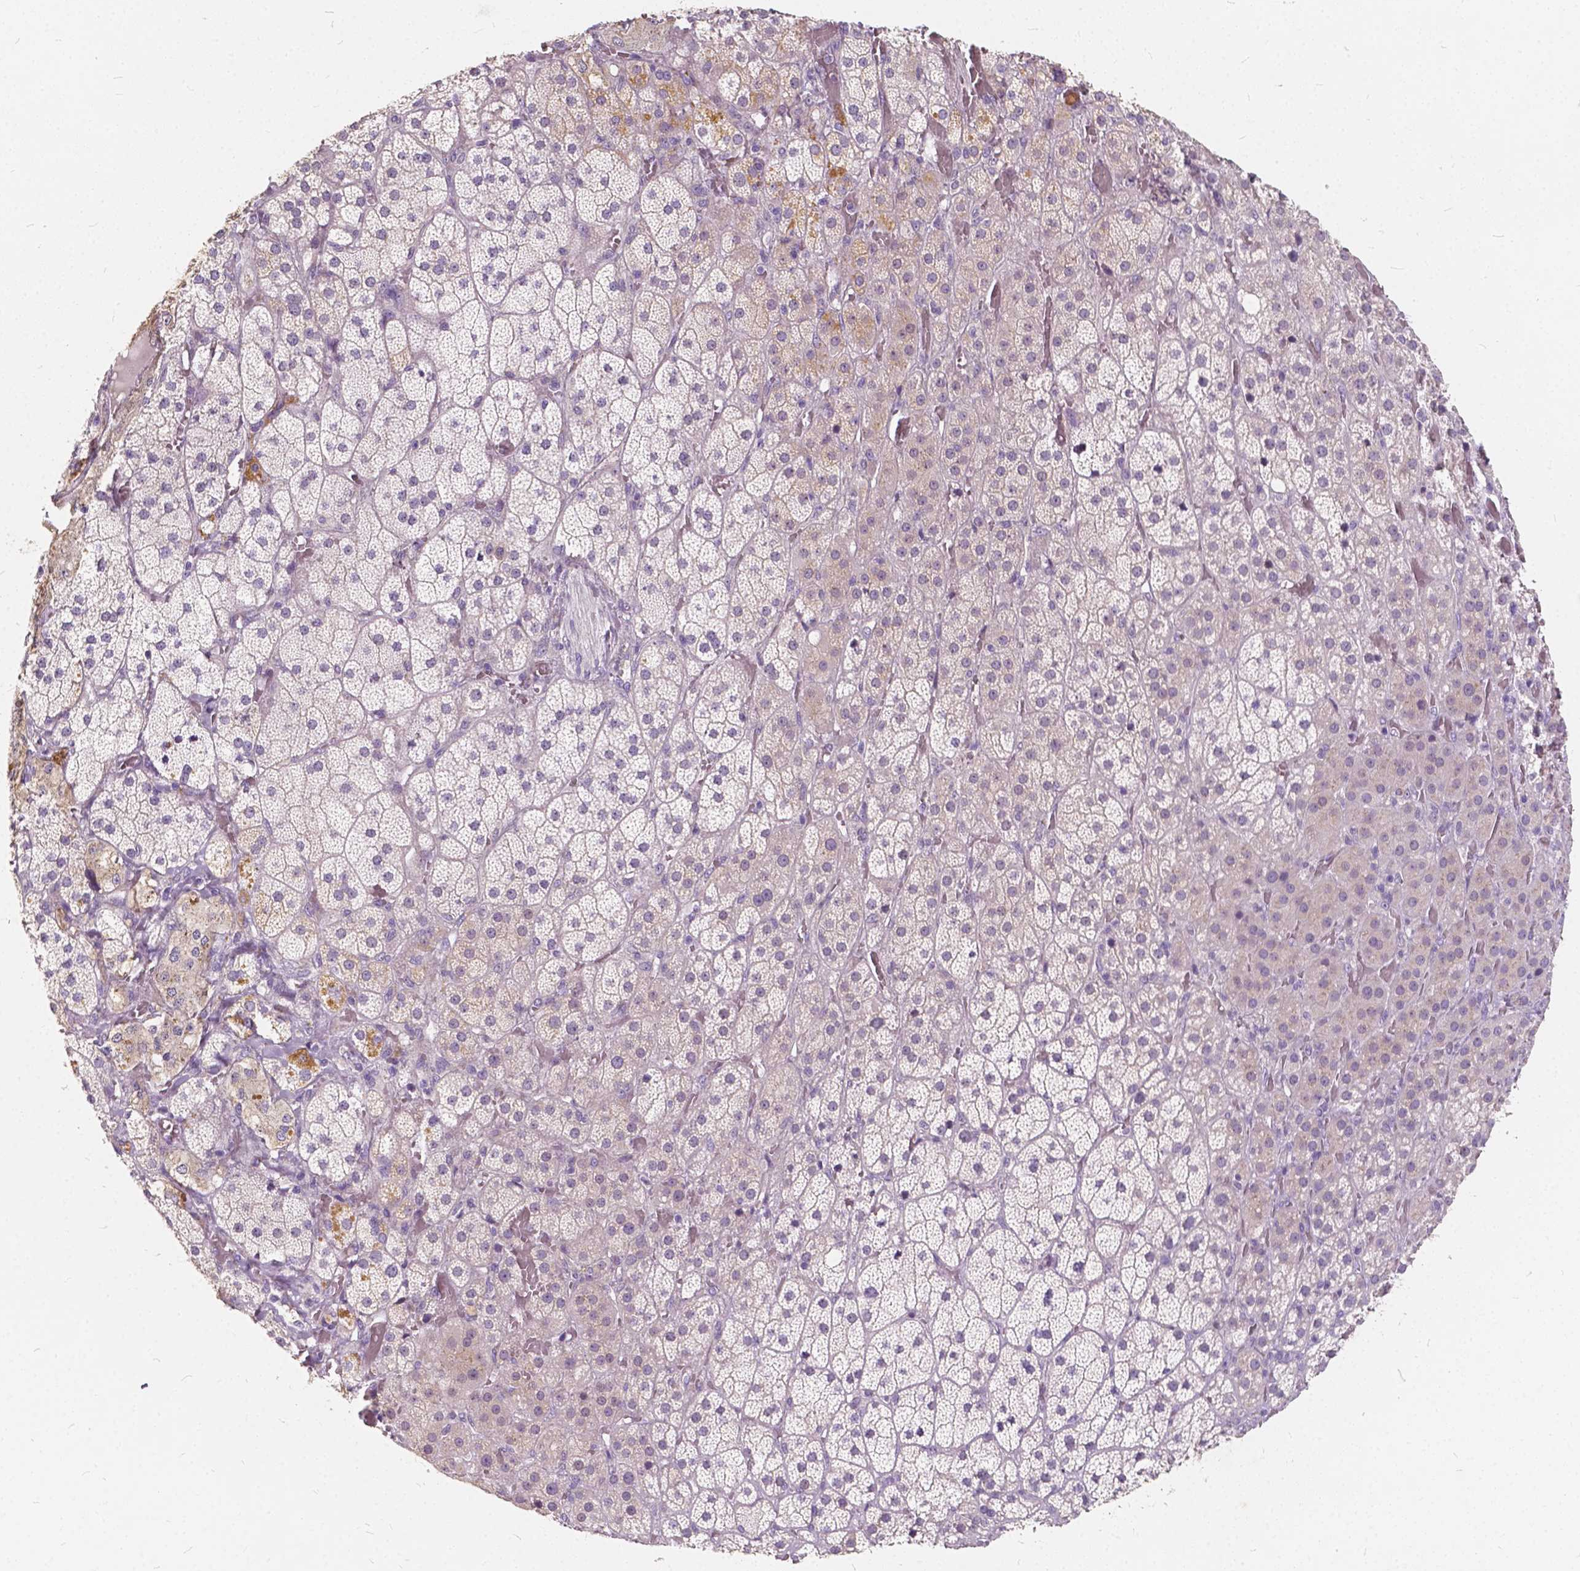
{"staining": {"intensity": "weak", "quantity": "<25%", "location": "cytoplasmic/membranous"}, "tissue": "adrenal gland", "cell_type": "Glandular cells", "image_type": "normal", "snomed": [{"axis": "morphology", "description": "Normal tissue, NOS"}, {"axis": "topography", "description": "Adrenal gland"}], "caption": "Immunohistochemical staining of unremarkable adrenal gland exhibits no significant expression in glandular cells.", "gene": "SLC7A8", "patient": {"sex": "male", "age": 57}}